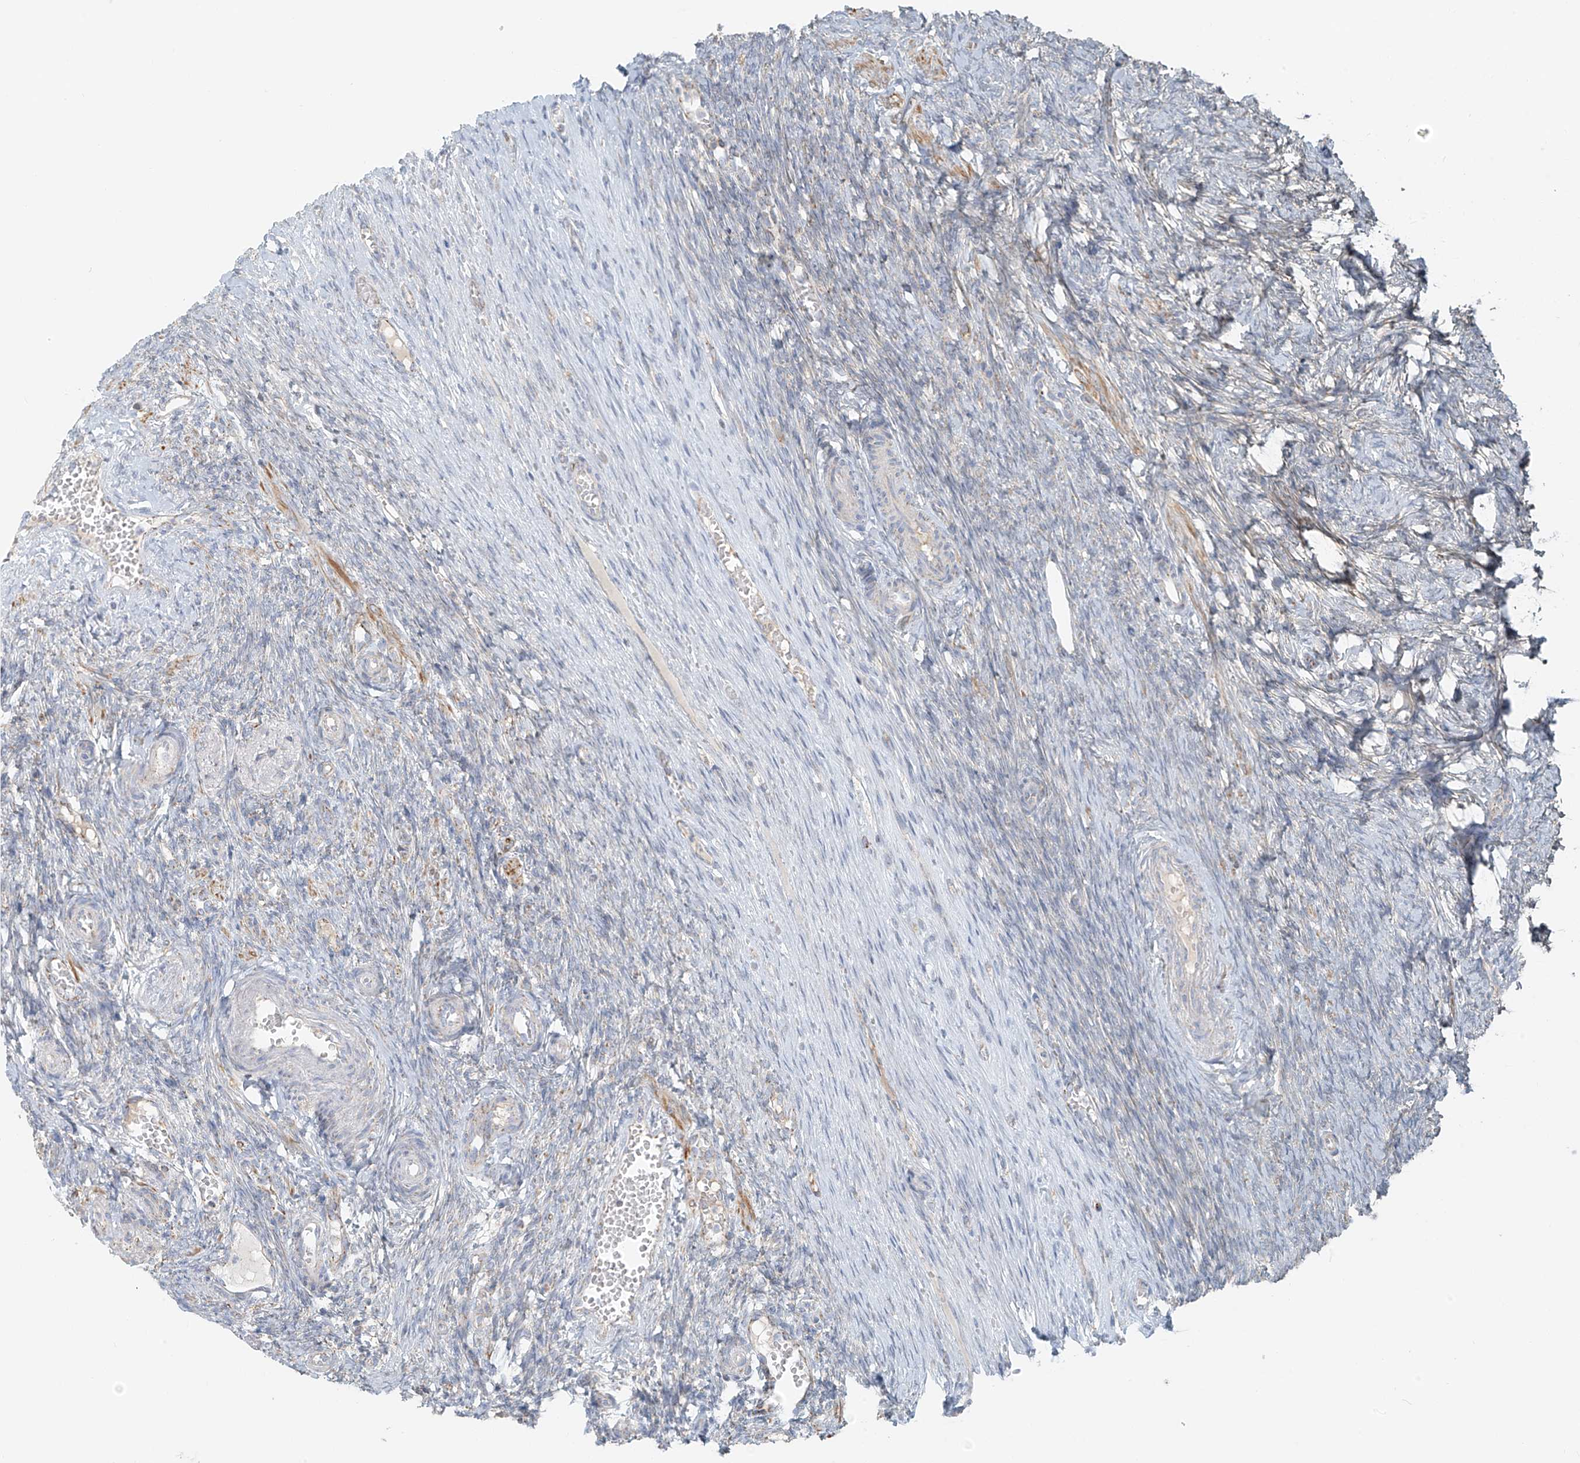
{"staining": {"intensity": "negative", "quantity": "none", "location": "none"}, "tissue": "ovary", "cell_type": "Ovarian stroma cells", "image_type": "normal", "snomed": [{"axis": "morphology", "description": "Adenocarcinoma, NOS"}, {"axis": "topography", "description": "Endometrium"}], "caption": "Immunohistochemistry micrograph of normal ovary: human ovary stained with DAB (3,3'-diaminobenzidine) exhibits no significant protein staining in ovarian stroma cells. (Stains: DAB immunohistochemistry (IHC) with hematoxylin counter stain, Microscopy: brightfield microscopy at high magnification).", "gene": "UST", "patient": {"sex": "female", "age": 32}}